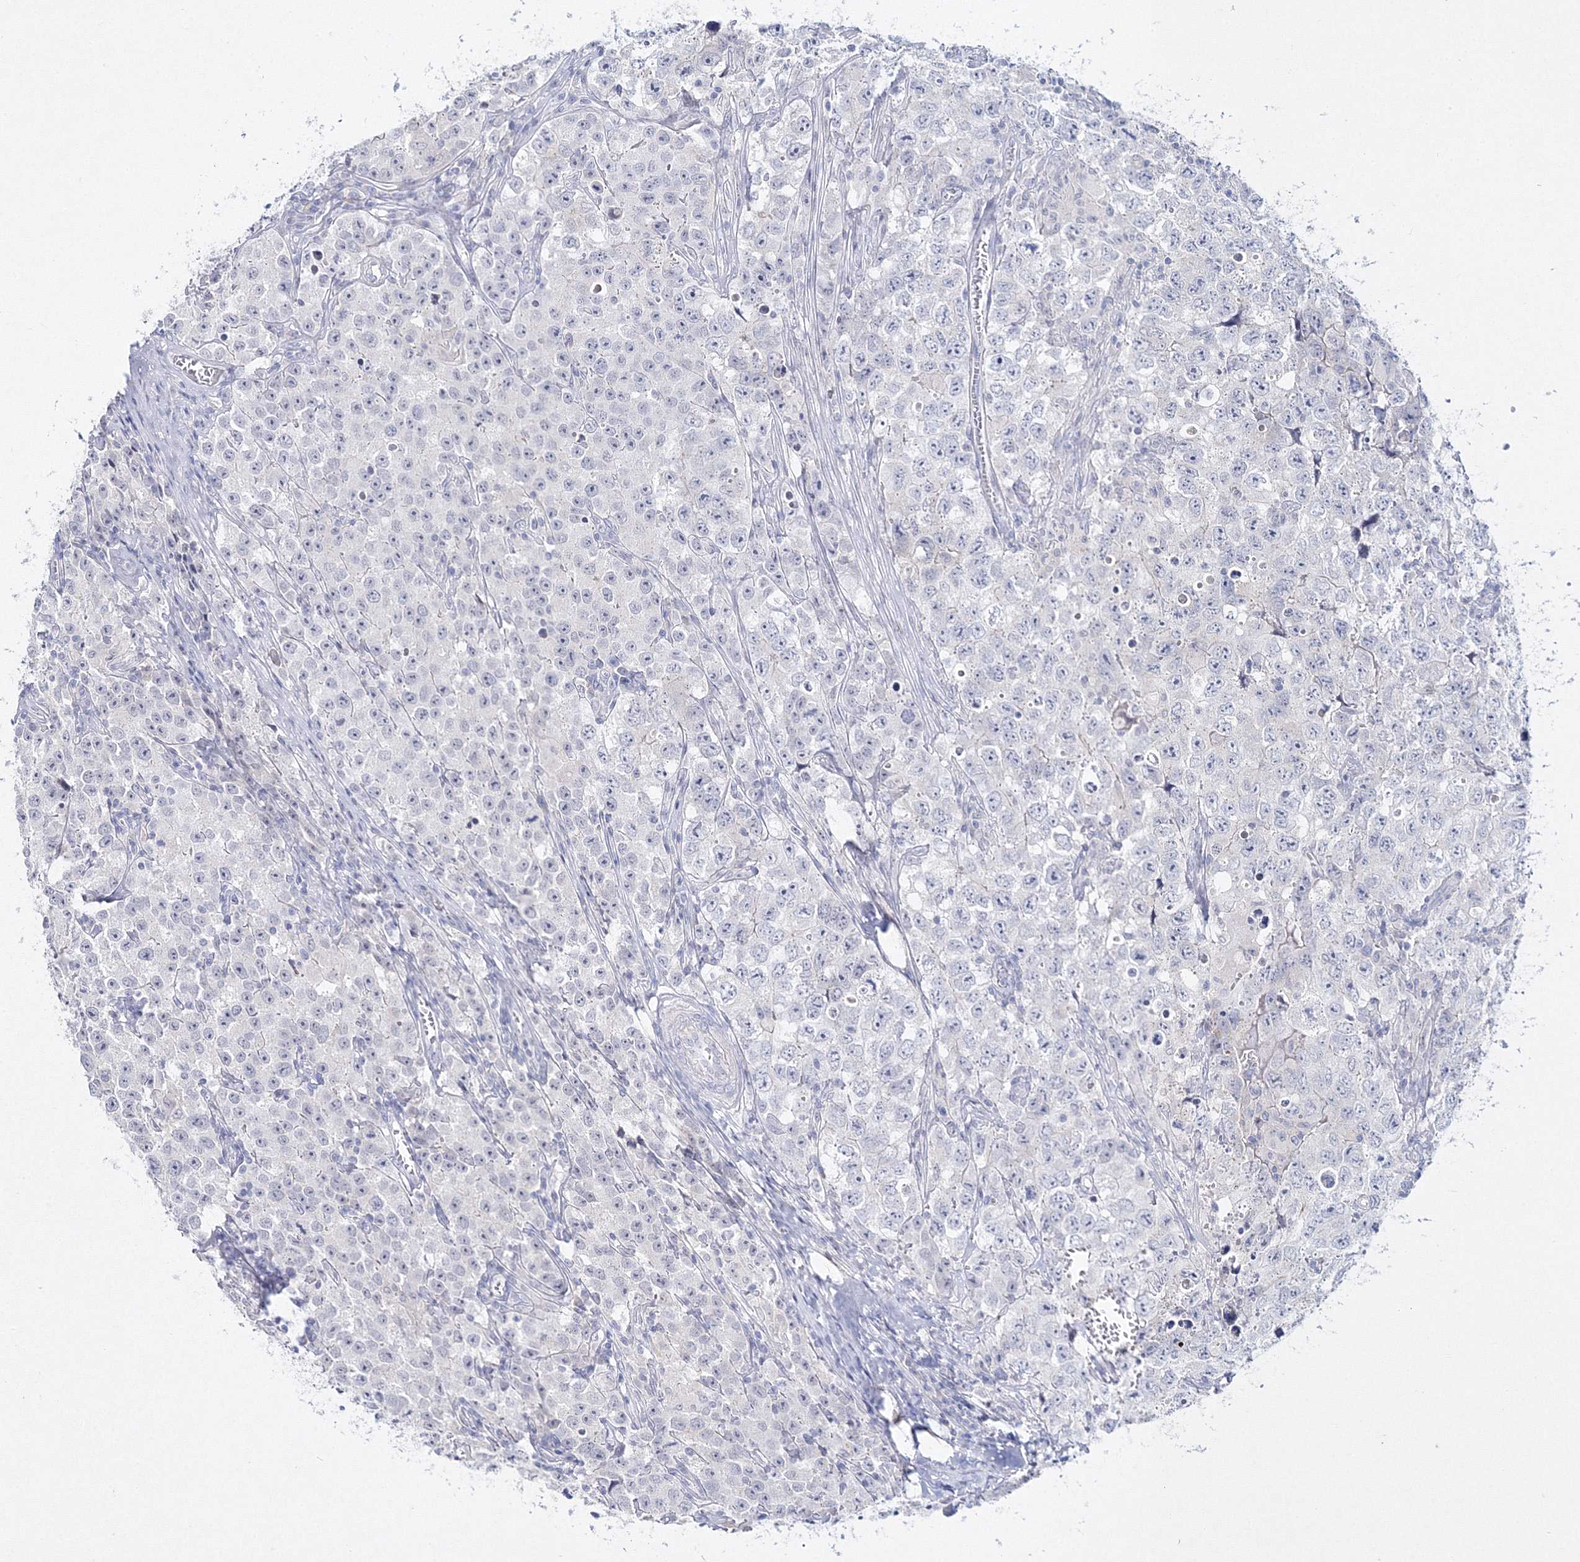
{"staining": {"intensity": "negative", "quantity": "none", "location": "none"}, "tissue": "testis cancer", "cell_type": "Tumor cells", "image_type": "cancer", "snomed": [{"axis": "morphology", "description": "Seminoma, NOS"}, {"axis": "morphology", "description": "Carcinoma, Embryonal, NOS"}, {"axis": "topography", "description": "Testis"}], "caption": "An IHC photomicrograph of testis cancer (embryonal carcinoma) is shown. There is no staining in tumor cells of testis cancer (embryonal carcinoma).", "gene": "NEU4", "patient": {"sex": "male", "age": 43}}